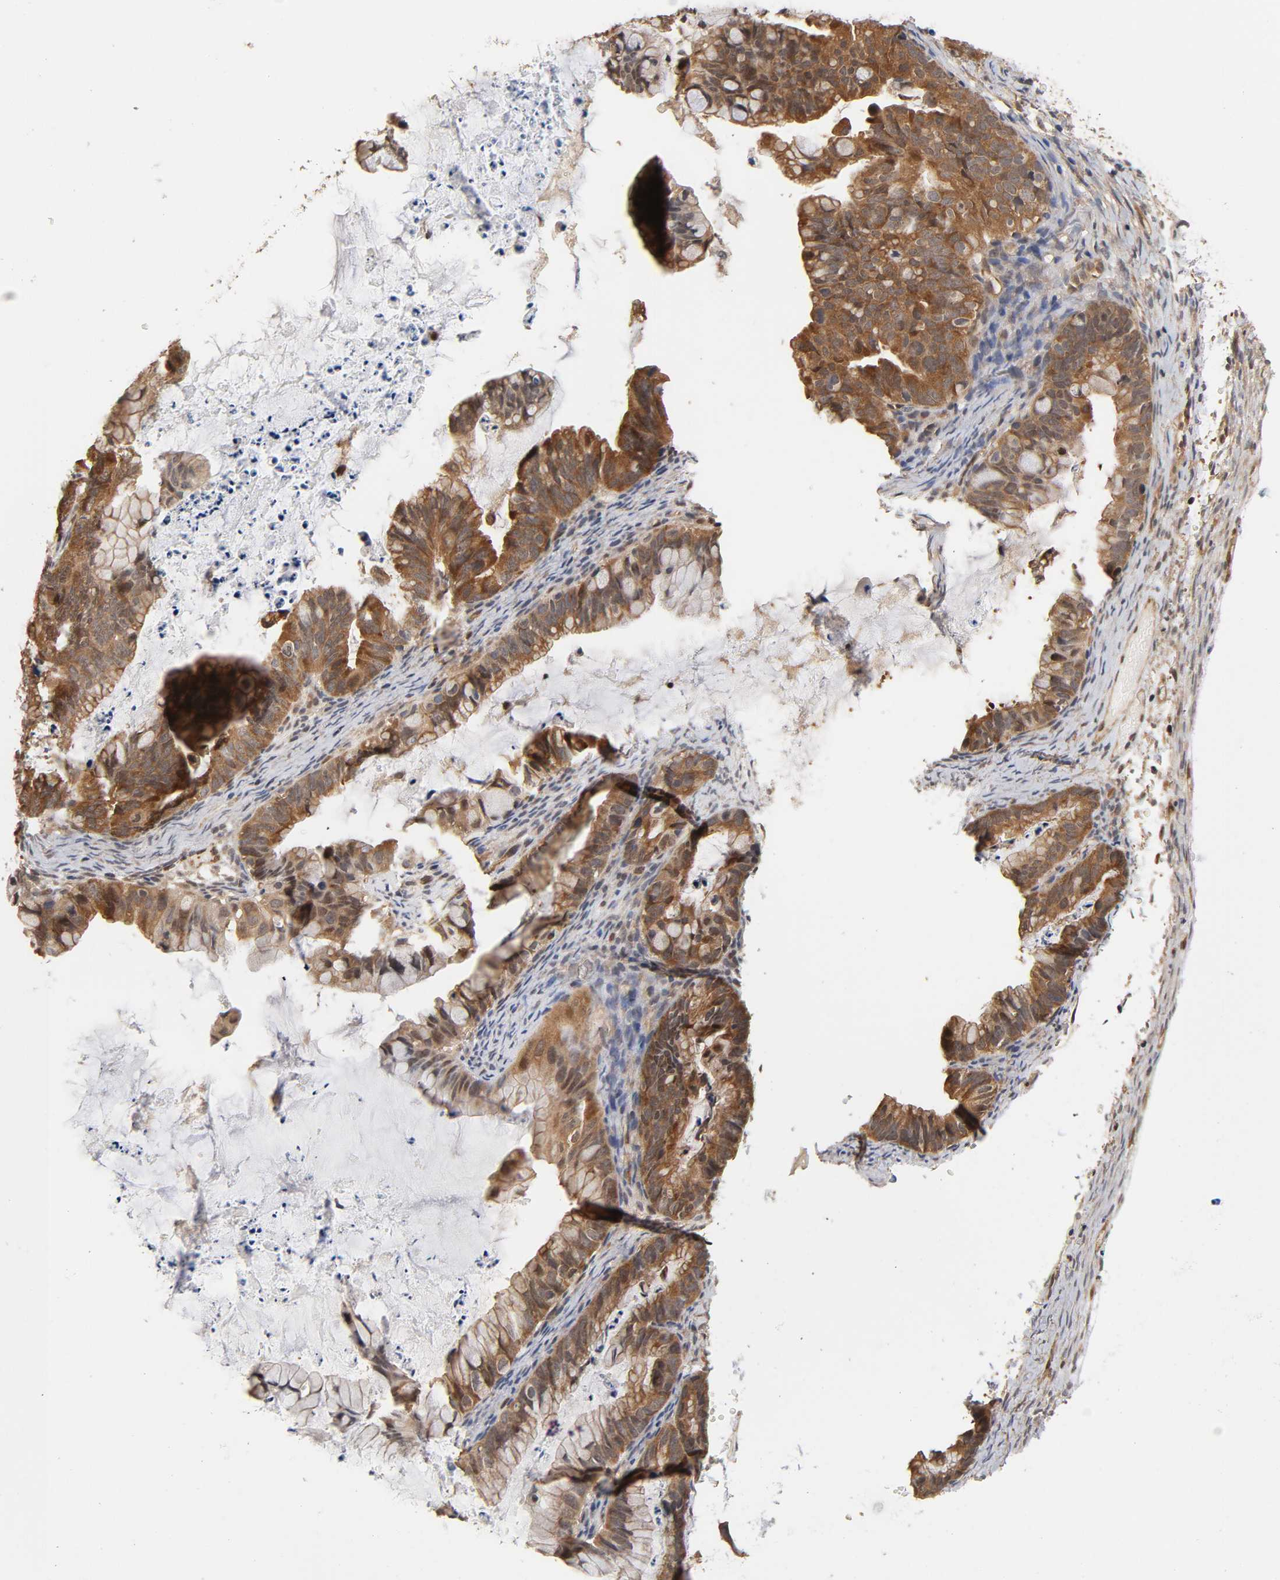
{"staining": {"intensity": "moderate", "quantity": ">75%", "location": "cytoplasmic/membranous"}, "tissue": "ovarian cancer", "cell_type": "Tumor cells", "image_type": "cancer", "snomed": [{"axis": "morphology", "description": "Cystadenocarcinoma, mucinous, NOS"}, {"axis": "topography", "description": "Ovary"}], "caption": "Immunohistochemistry (DAB) staining of human ovarian cancer exhibits moderate cytoplasmic/membranous protein expression in about >75% of tumor cells.", "gene": "CDC37", "patient": {"sex": "female", "age": 36}}